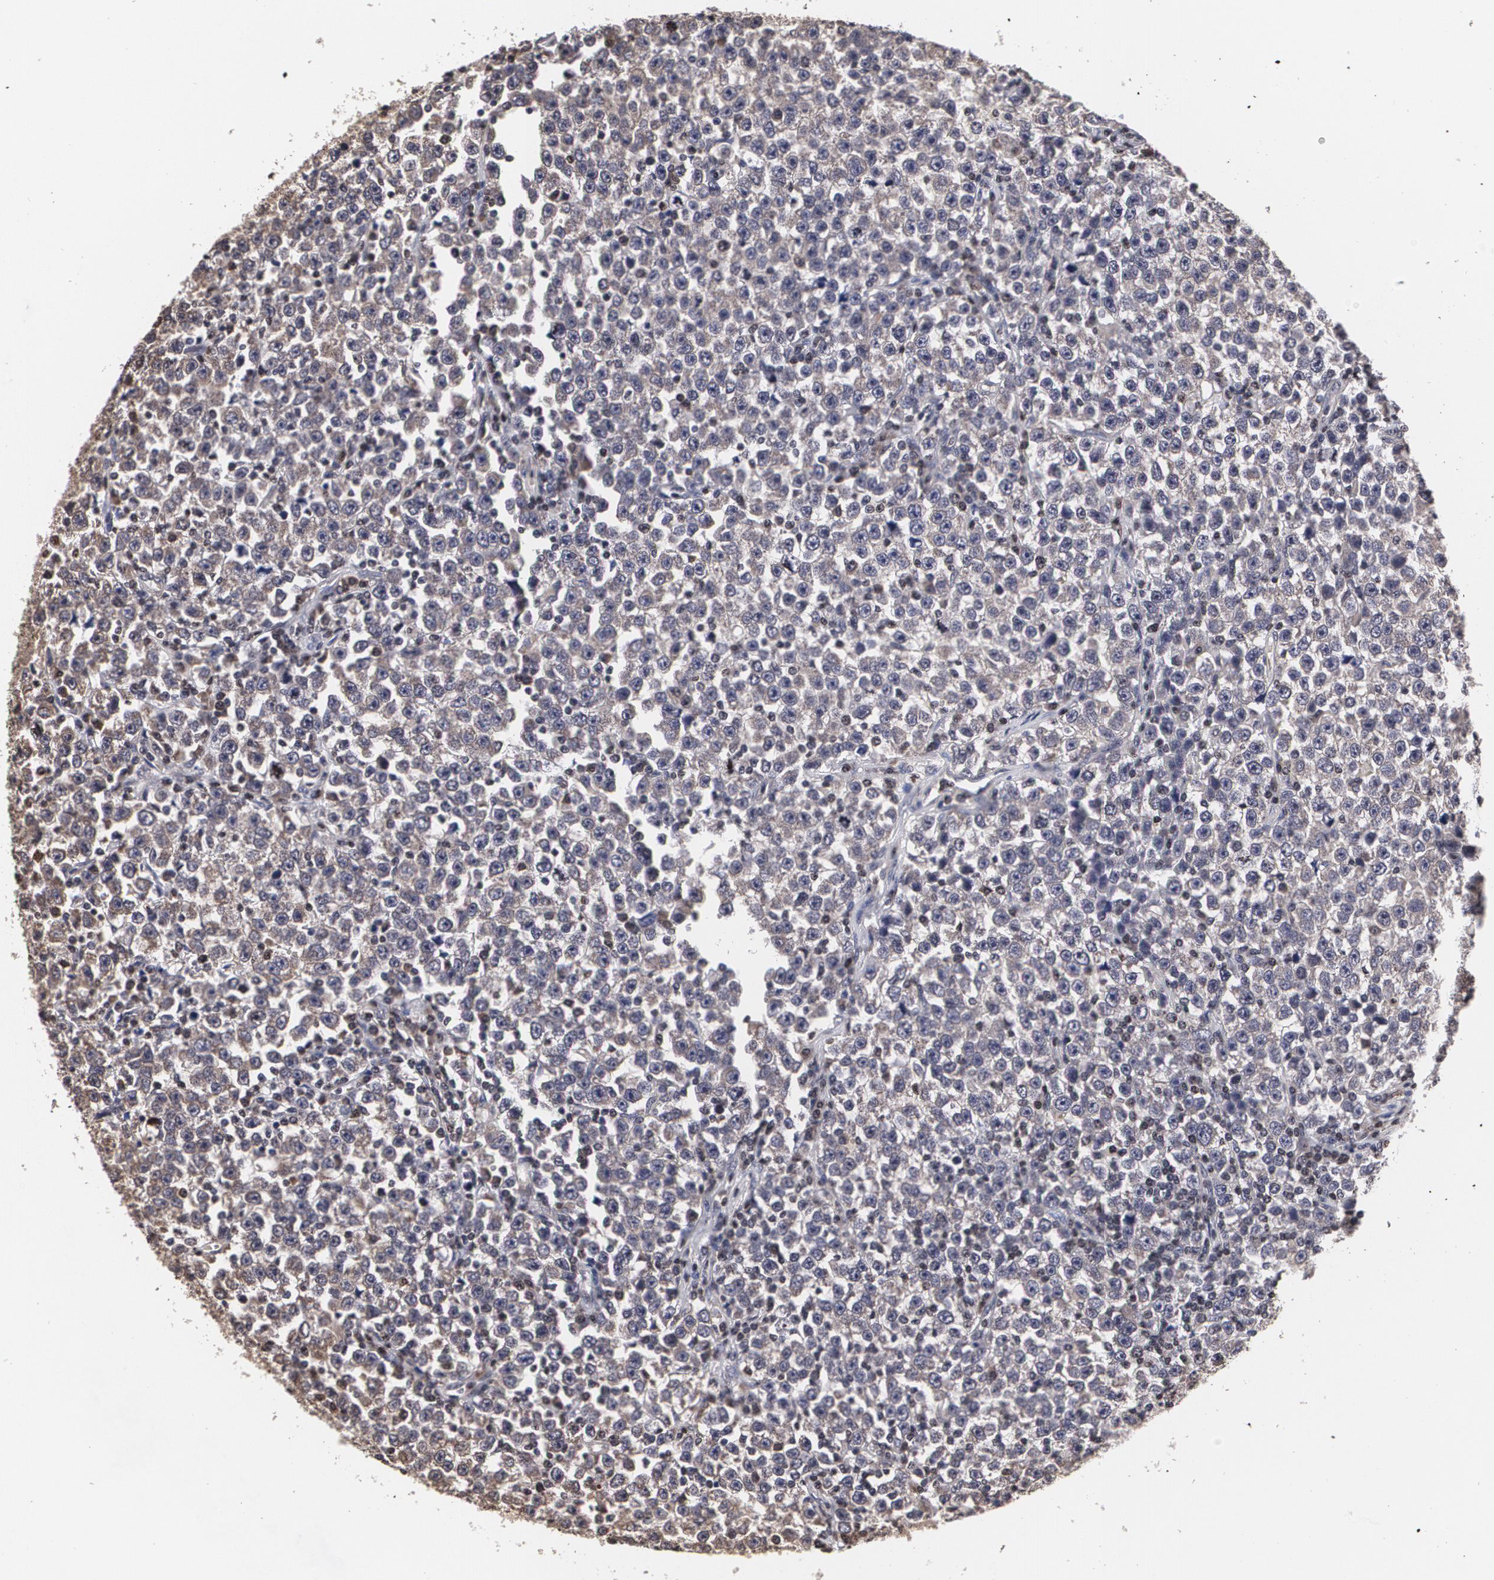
{"staining": {"intensity": "negative", "quantity": "none", "location": "none"}, "tissue": "testis cancer", "cell_type": "Tumor cells", "image_type": "cancer", "snomed": [{"axis": "morphology", "description": "Seminoma, NOS"}, {"axis": "topography", "description": "Testis"}], "caption": "Seminoma (testis) stained for a protein using immunohistochemistry demonstrates no expression tumor cells.", "gene": "MVP", "patient": {"sex": "male", "age": 43}}